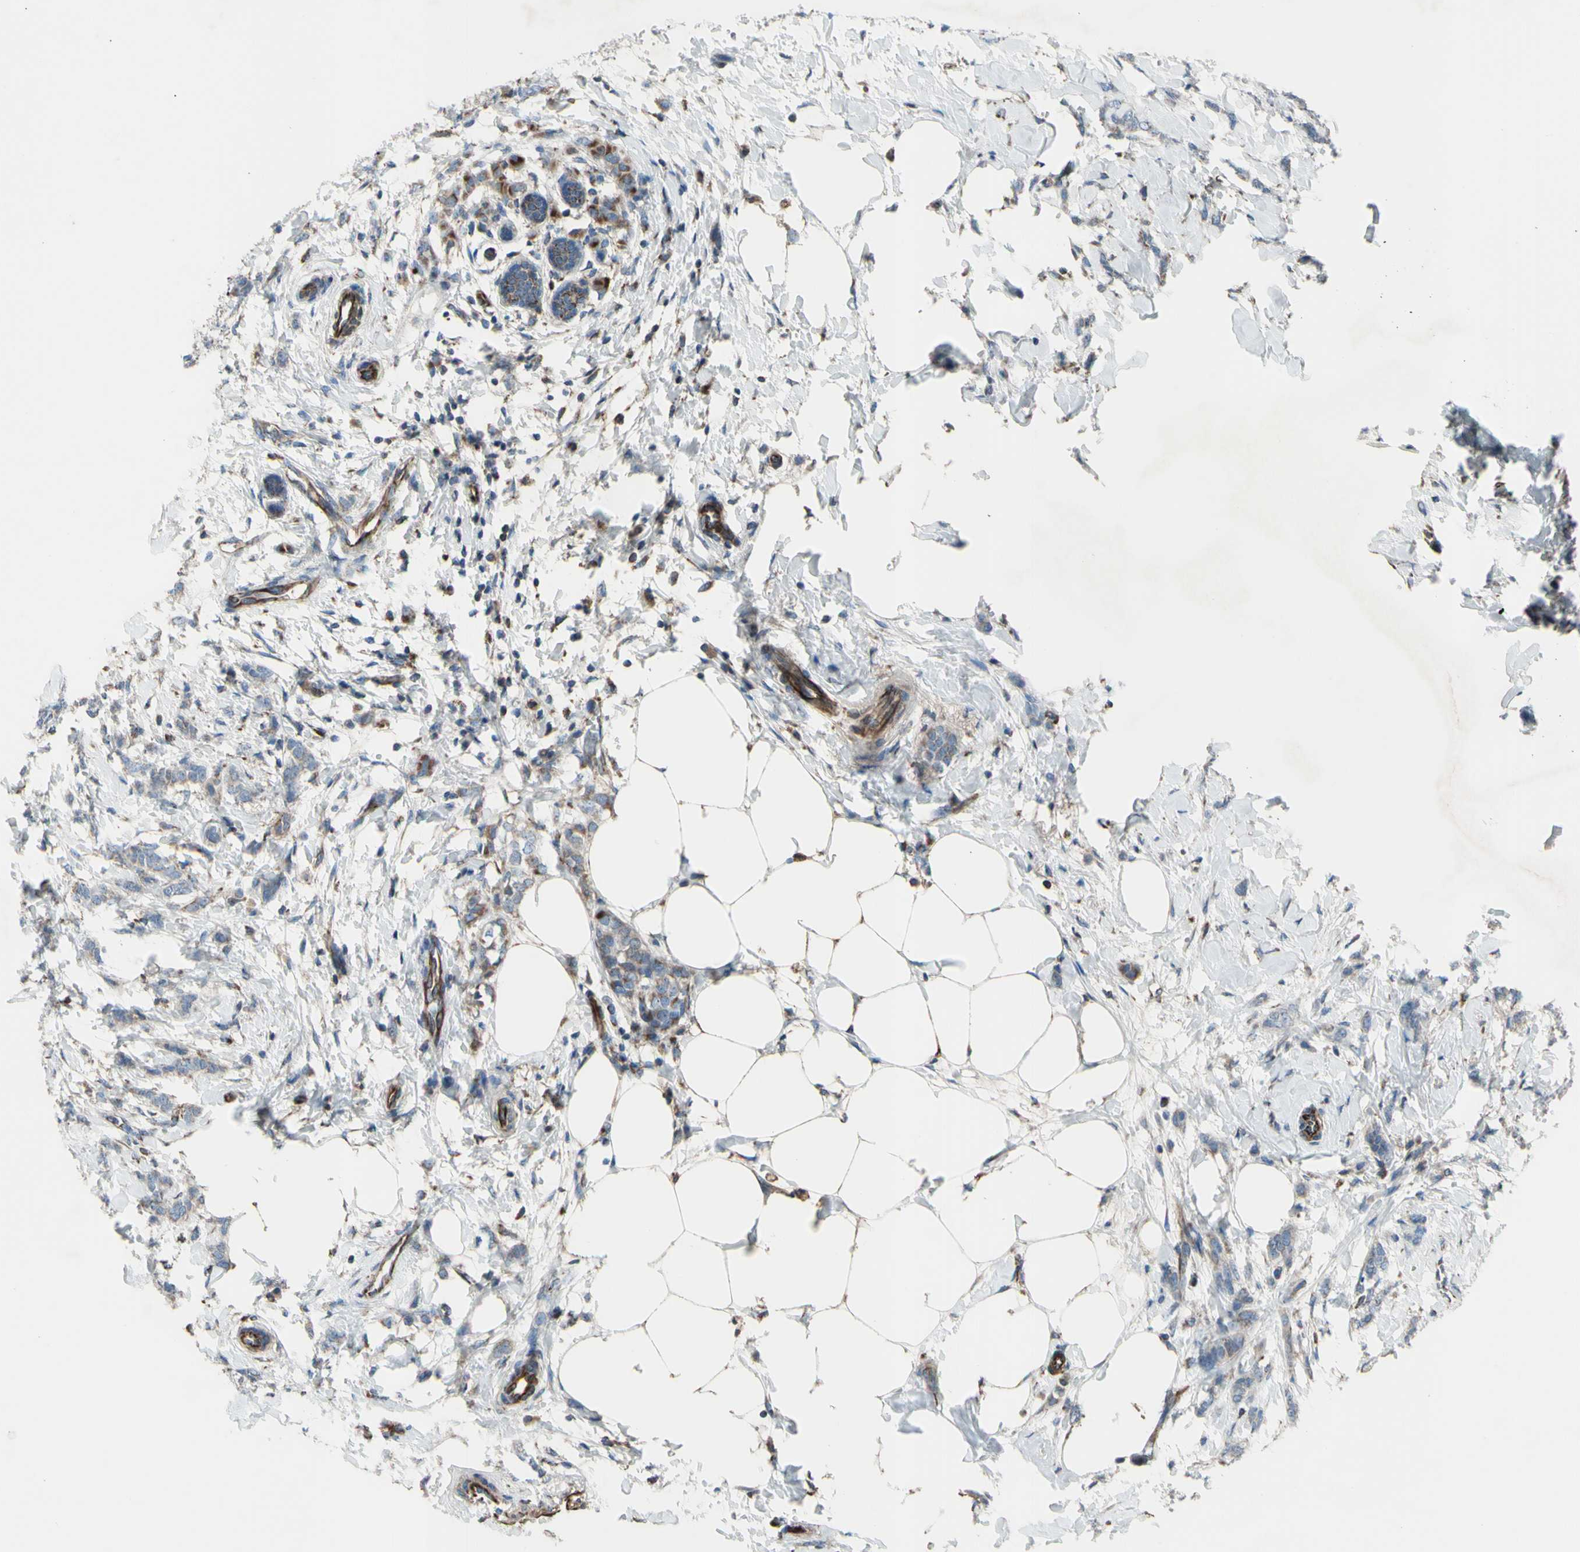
{"staining": {"intensity": "weak", "quantity": "25%-75%", "location": "cytoplasmic/membranous"}, "tissue": "breast cancer", "cell_type": "Tumor cells", "image_type": "cancer", "snomed": [{"axis": "morphology", "description": "Lobular carcinoma, in situ"}, {"axis": "morphology", "description": "Lobular carcinoma"}, {"axis": "topography", "description": "Breast"}], "caption": "Breast cancer stained for a protein demonstrates weak cytoplasmic/membranous positivity in tumor cells.", "gene": "EMC7", "patient": {"sex": "female", "age": 41}}